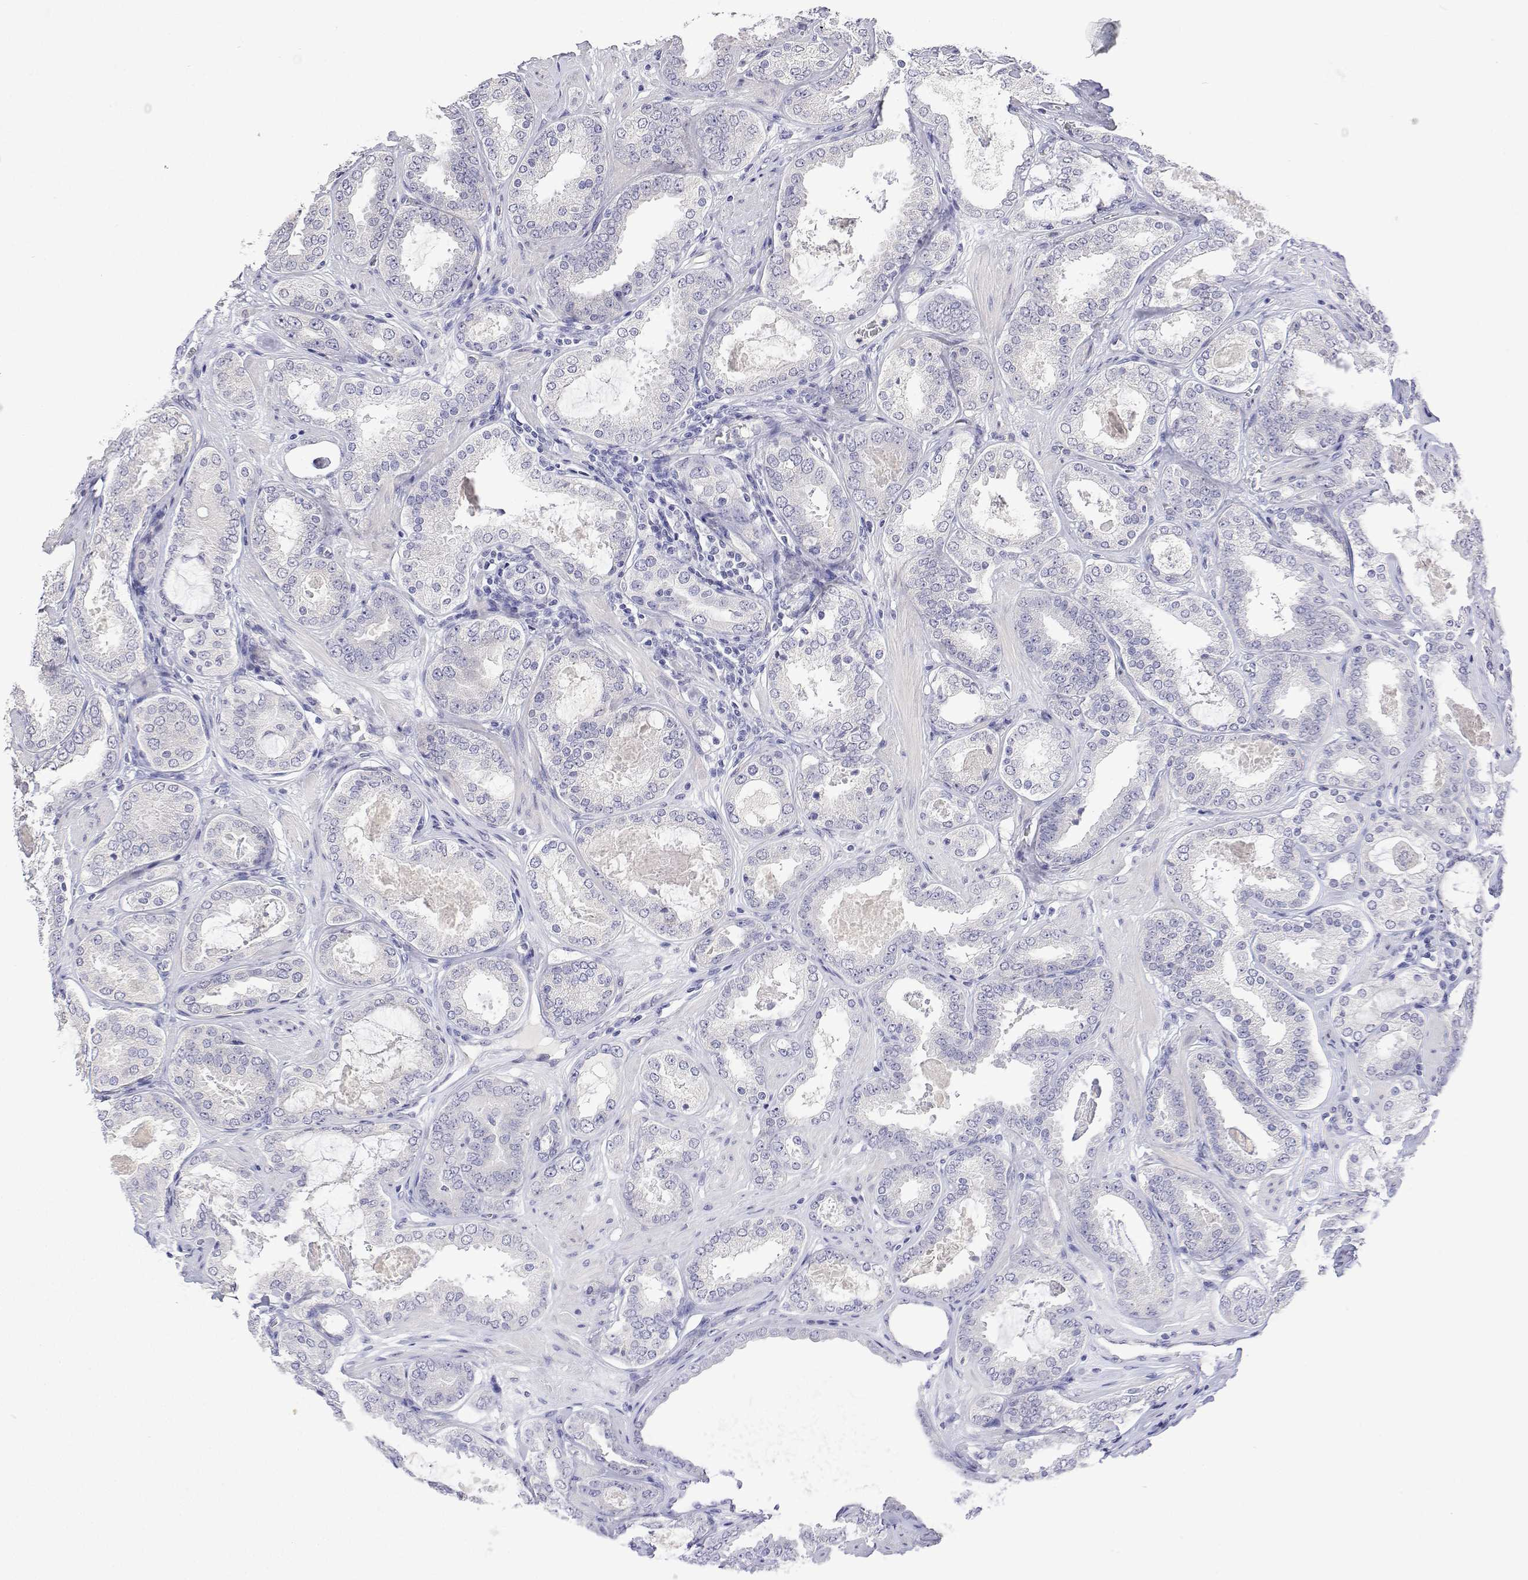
{"staining": {"intensity": "negative", "quantity": "none", "location": "none"}, "tissue": "prostate cancer", "cell_type": "Tumor cells", "image_type": "cancer", "snomed": [{"axis": "morphology", "description": "Adenocarcinoma, High grade"}, {"axis": "topography", "description": "Prostate"}], "caption": "Prostate cancer stained for a protein using immunohistochemistry (IHC) reveals no staining tumor cells.", "gene": "PLCB1", "patient": {"sex": "male", "age": 63}}